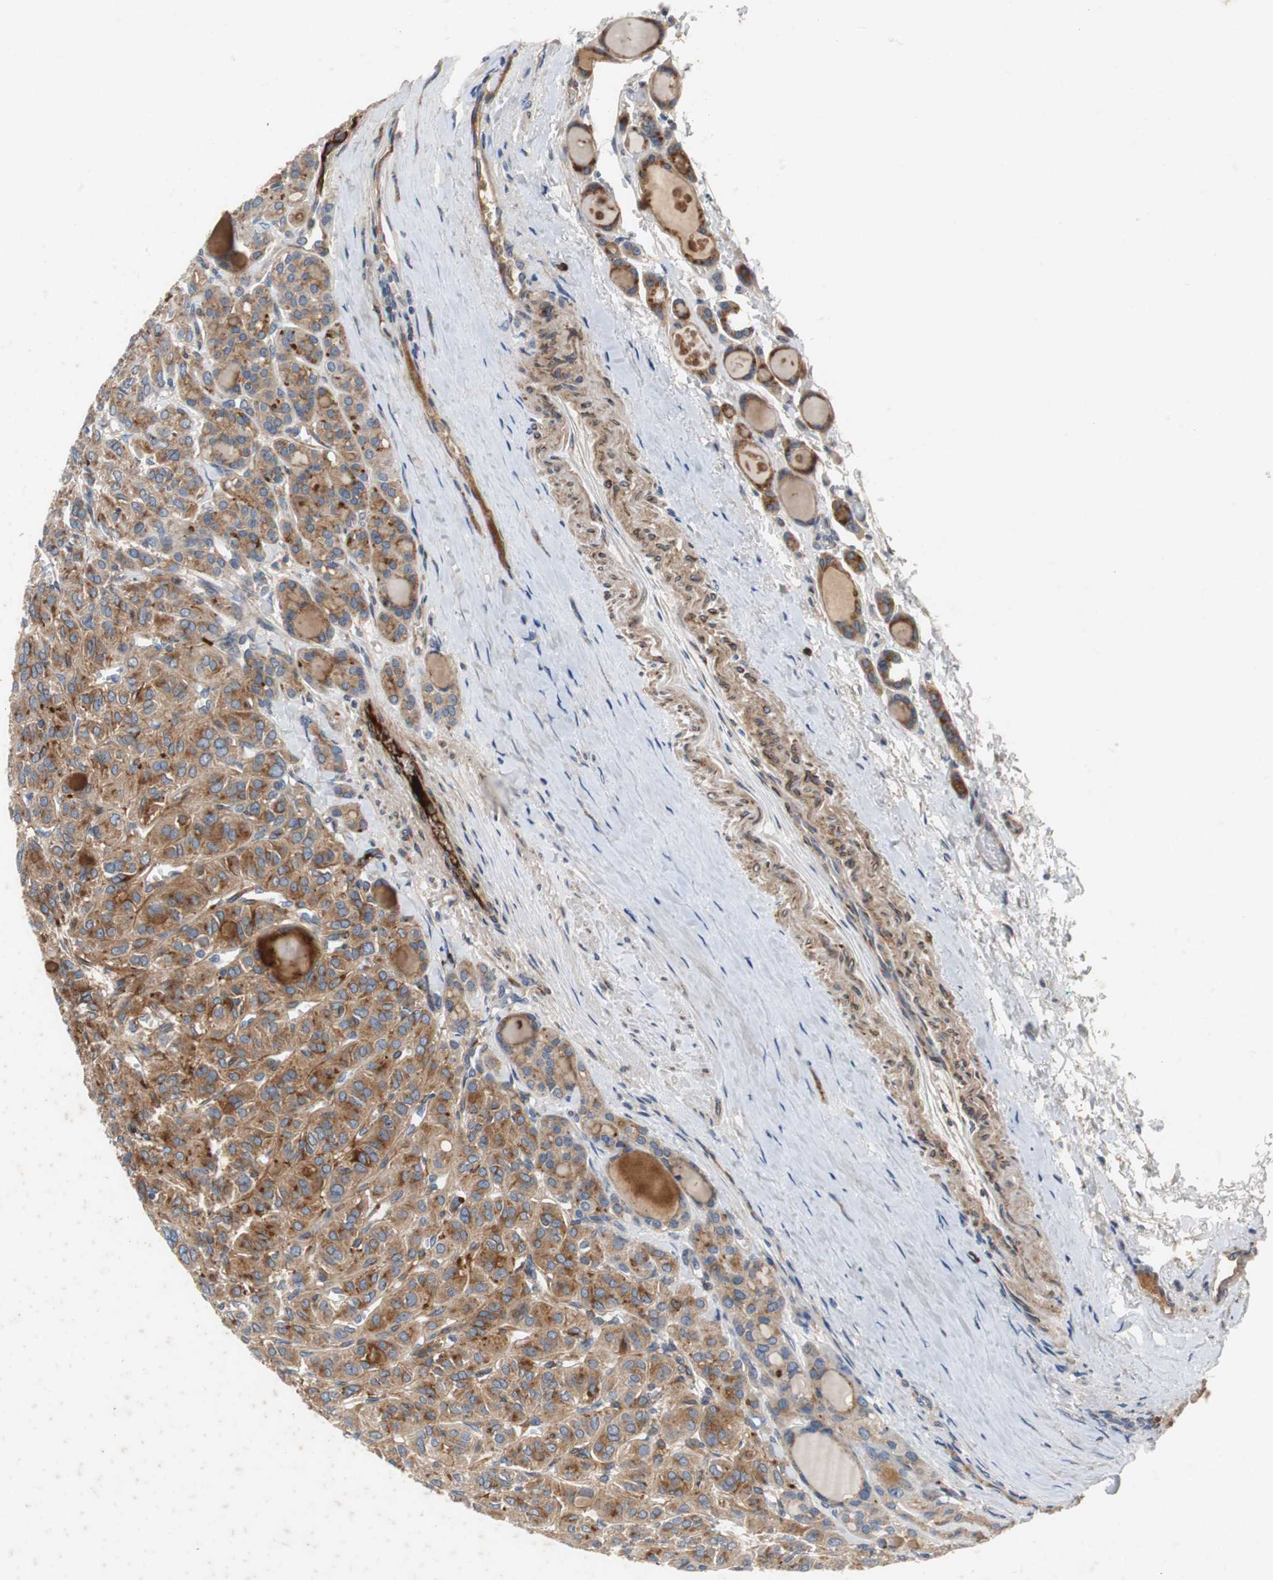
{"staining": {"intensity": "strong", "quantity": ">75%", "location": "cytoplasmic/membranous"}, "tissue": "thyroid cancer", "cell_type": "Tumor cells", "image_type": "cancer", "snomed": [{"axis": "morphology", "description": "Follicular adenoma carcinoma, NOS"}, {"axis": "topography", "description": "Thyroid gland"}], "caption": "Immunohistochemistry (IHC) micrograph of neoplastic tissue: thyroid follicular adenoma carcinoma stained using immunohistochemistry (IHC) shows high levels of strong protein expression localized specifically in the cytoplasmic/membranous of tumor cells, appearing as a cytoplasmic/membranous brown color.", "gene": "SORT1", "patient": {"sex": "female", "age": 71}}